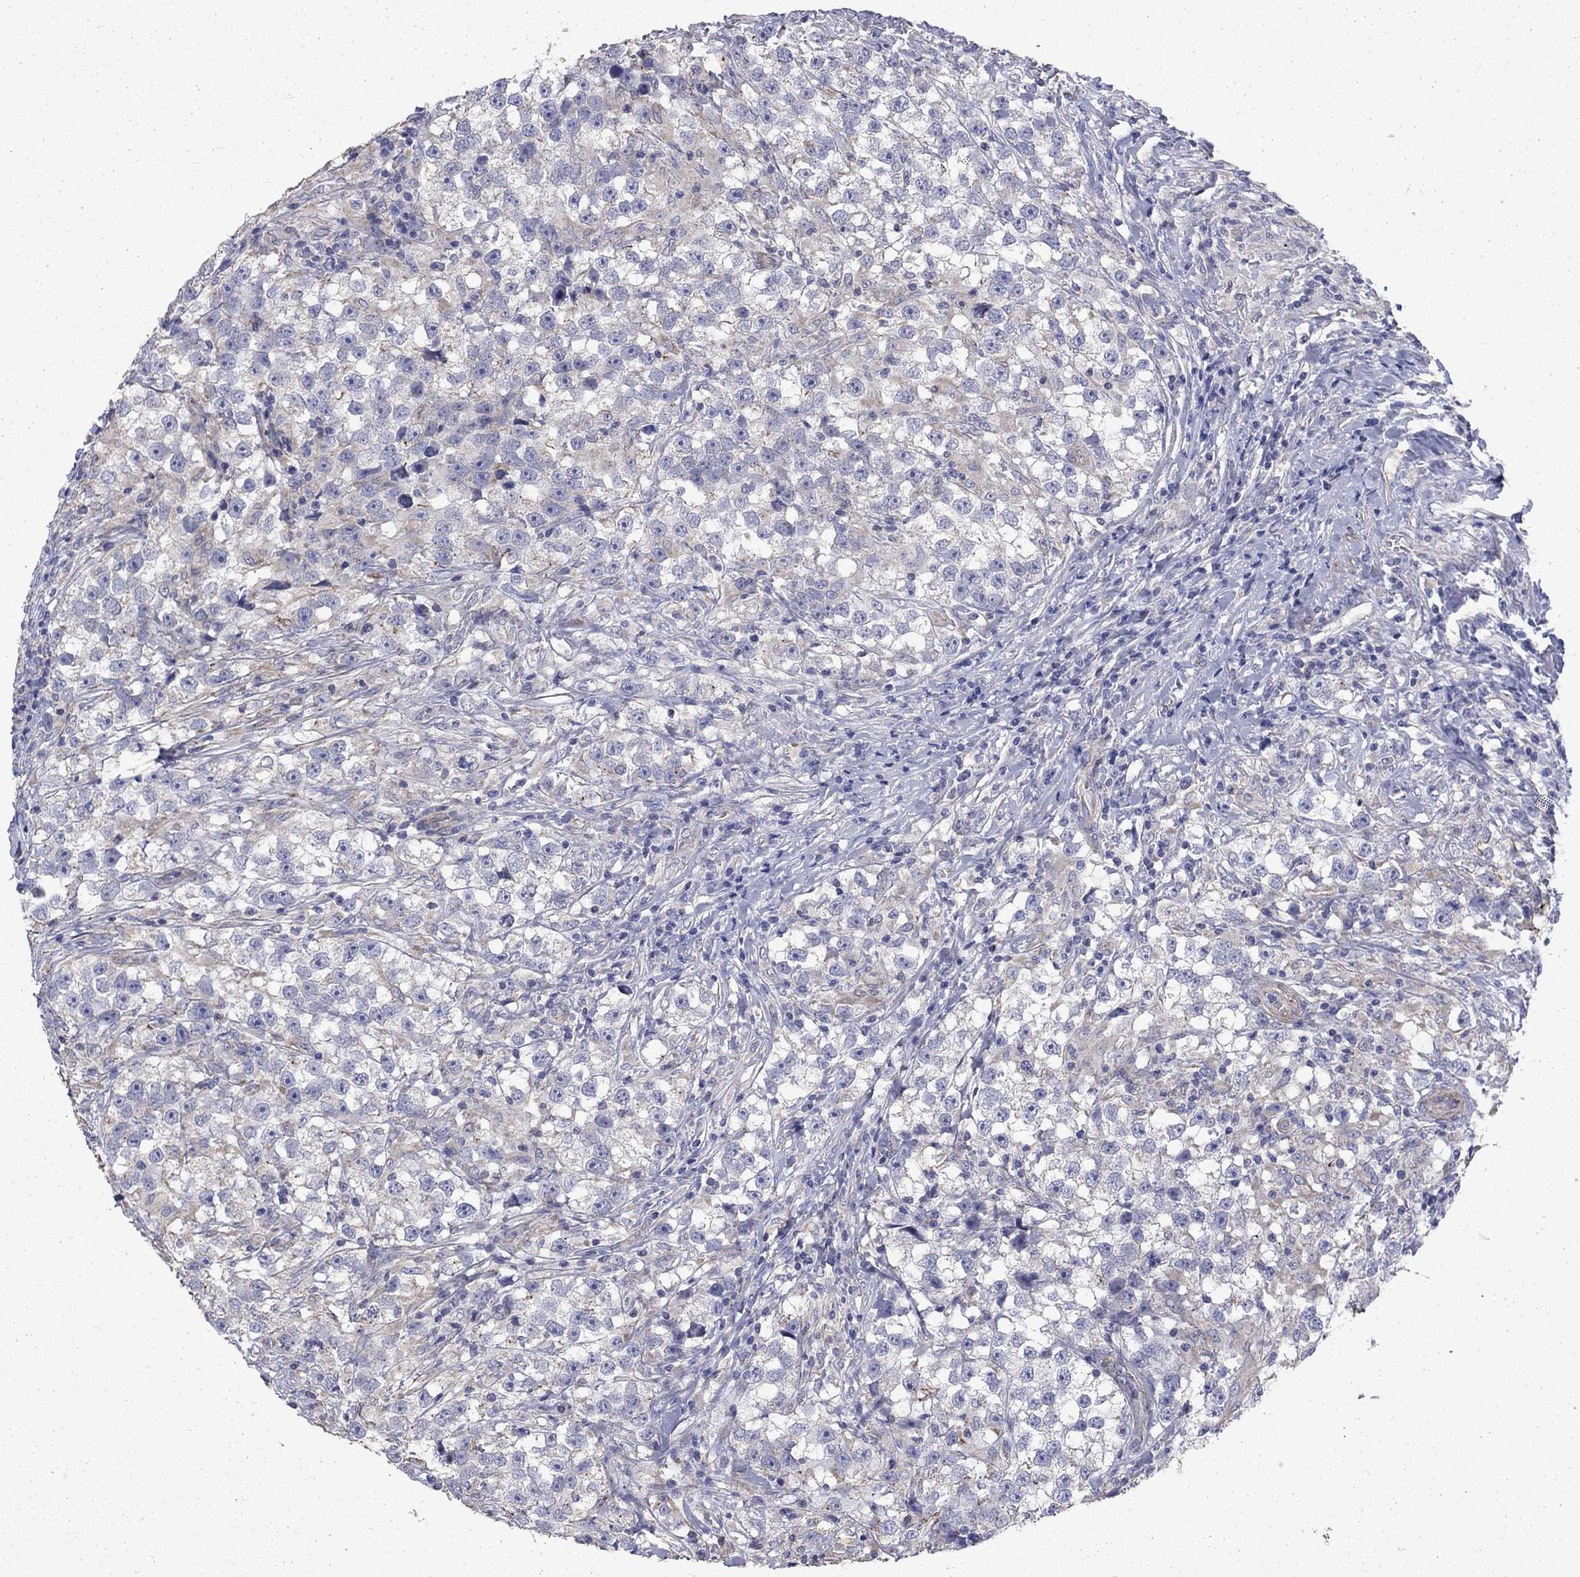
{"staining": {"intensity": "moderate", "quantity": "<25%", "location": "cytoplasmic/membranous"}, "tissue": "testis cancer", "cell_type": "Tumor cells", "image_type": "cancer", "snomed": [{"axis": "morphology", "description": "Seminoma, NOS"}, {"axis": "topography", "description": "Testis"}], "caption": "Immunohistochemical staining of human testis cancer shows low levels of moderate cytoplasmic/membranous protein staining in approximately <25% of tumor cells. Using DAB (3,3'-diaminobenzidine) (brown) and hematoxylin (blue) stains, captured at high magnification using brightfield microscopy.", "gene": "DTNA", "patient": {"sex": "male", "age": 46}}